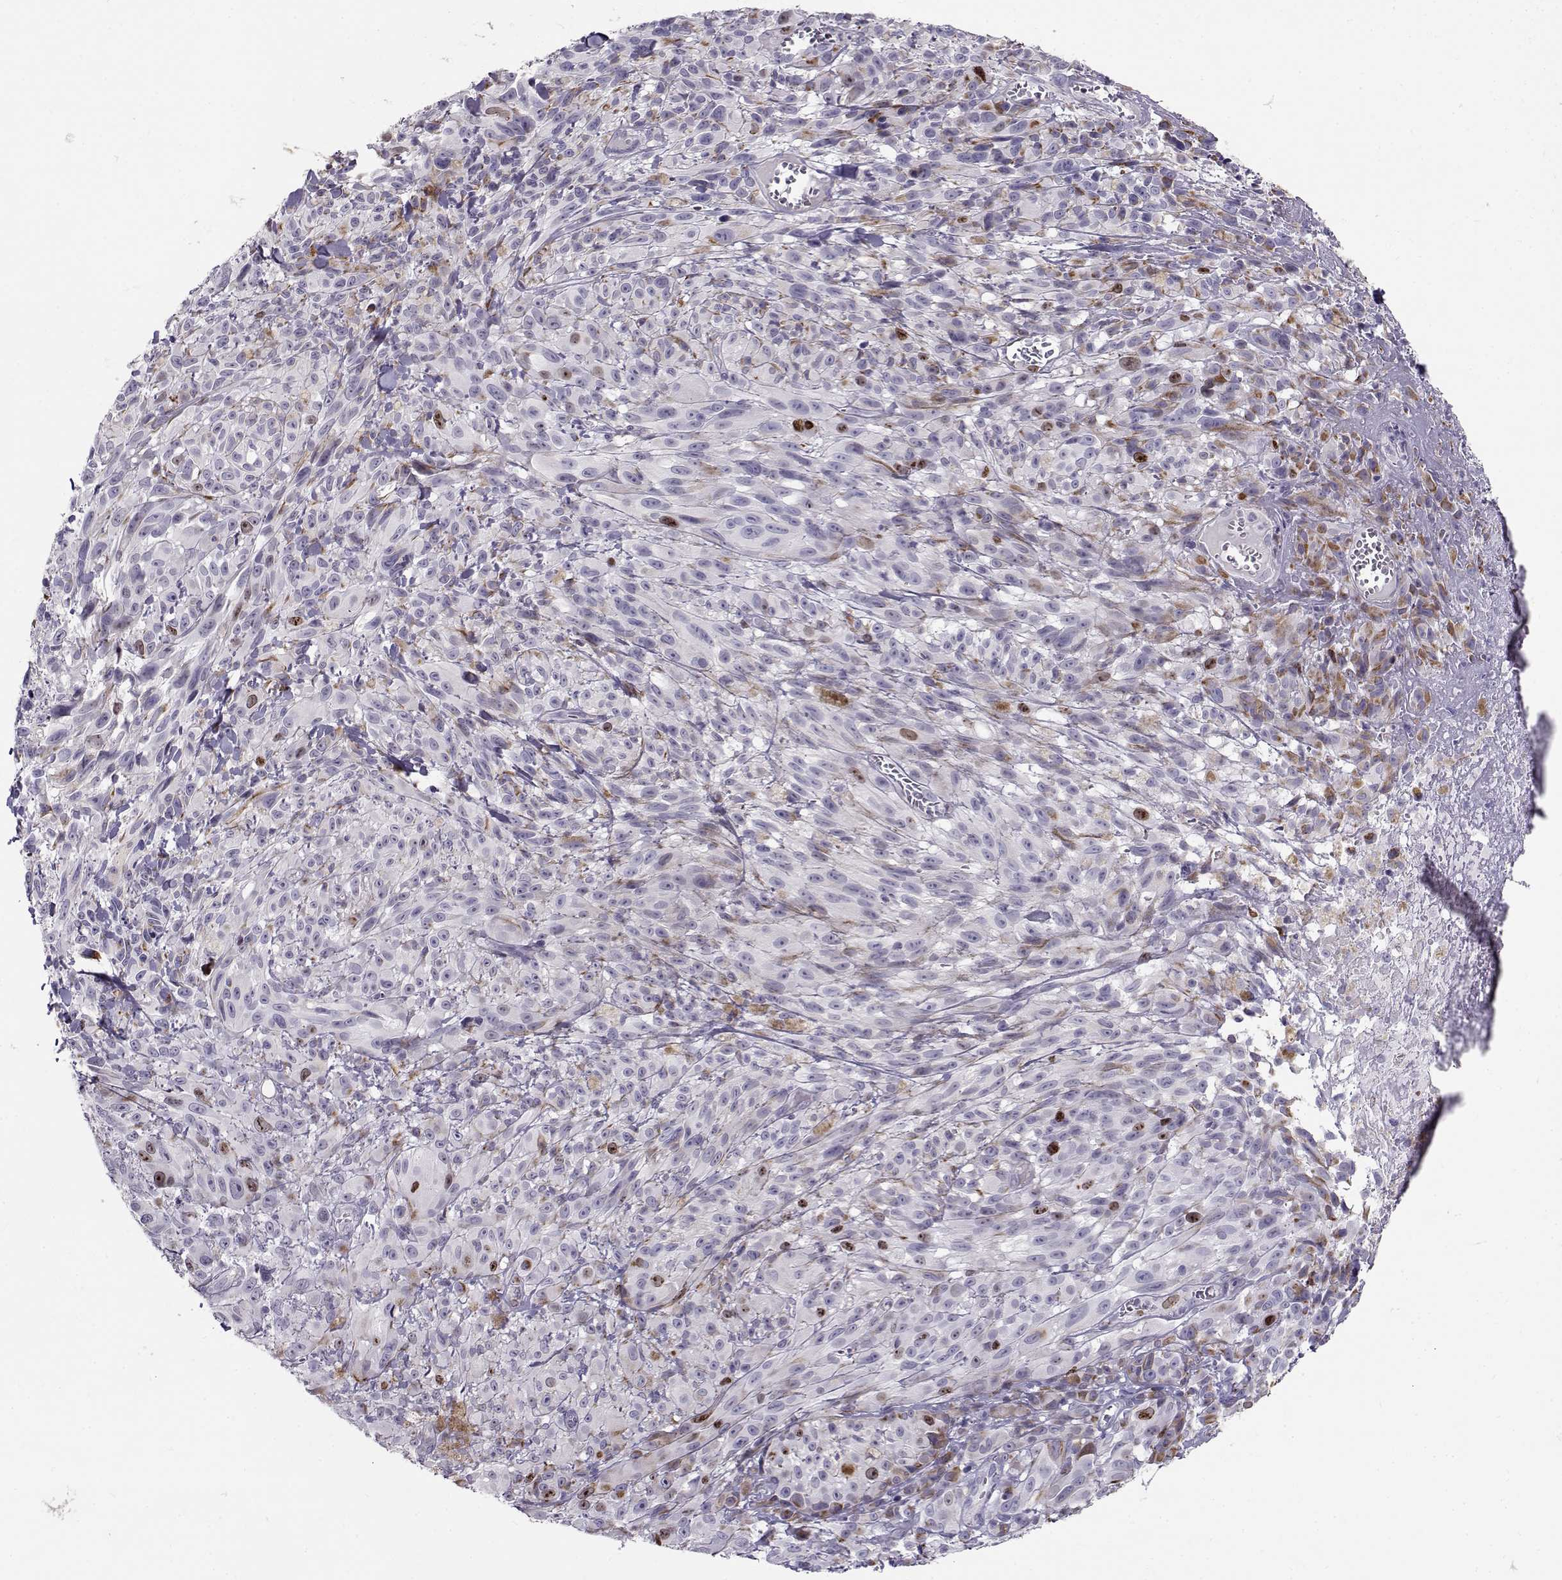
{"staining": {"intensity": "moderate", "quantity": "<25%", "location": "nuclear"}, "tissue": "melanoma", "cell_type": "Tumor cells", "image_type": "cancer", "snomed": [{"axis": "morphology", "description": "Malignant melanoma, NOS"}, {"axis": "topography", "description": "Skin"}], "caption": "Melanoma stained with a brown dye displays moderate nuclear positive positivity in approximately <25% of tumor cells.", "gene": "NPW", "patient": {"sex": "male", "age": 83}}